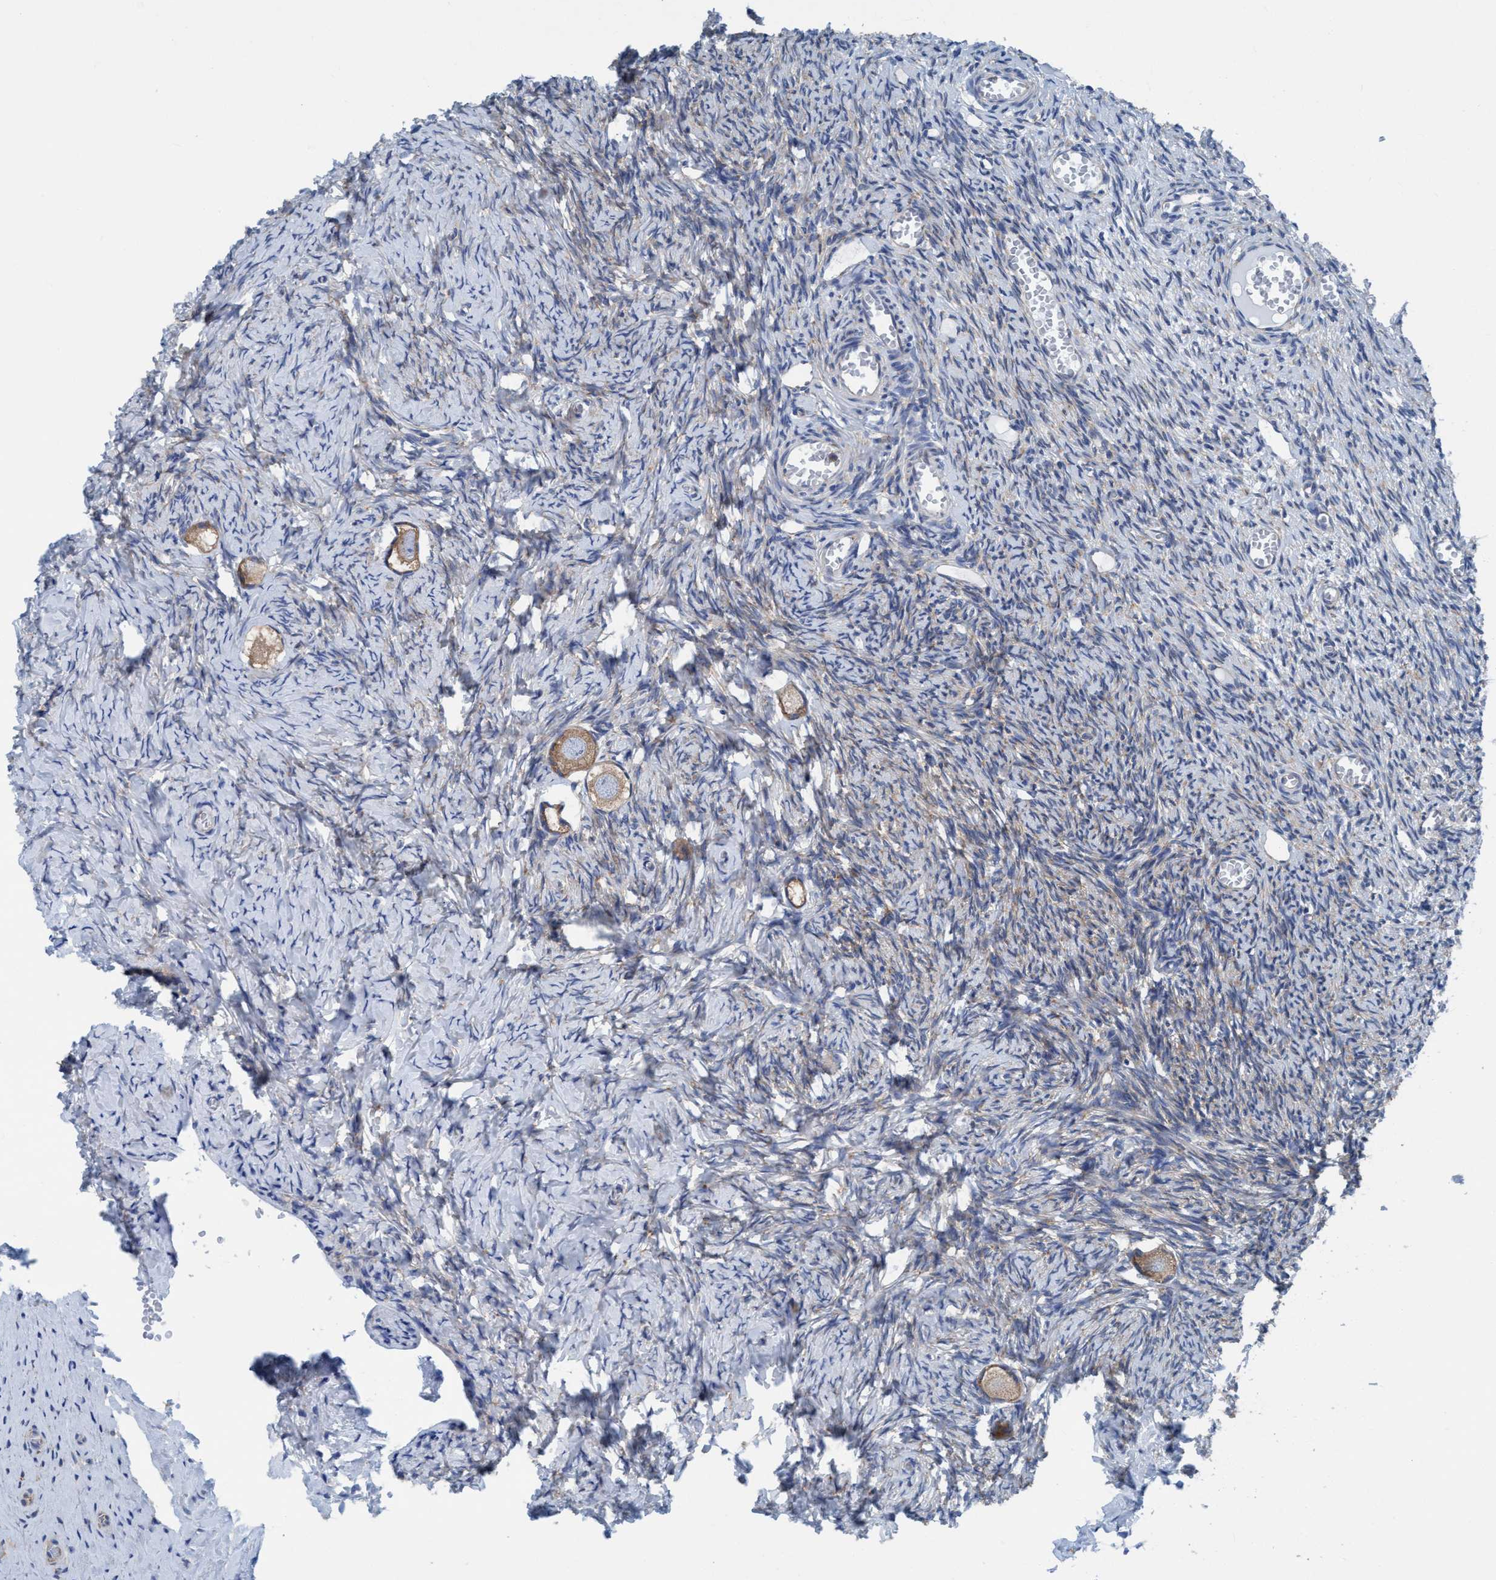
{"staining": {"intensity": "weak", "quantity": ">75%", "location": "cytoplasmic/membranous"}, "tissue": "ovary", "cell_type": "Follicle cells", "image_type": "normal", "snomed": [{"axis": "morphology", "description": "Normal tissue, NOS"}, {"axis": "topography", "description": "Ovary"}], "caption": "The micrograph reveals a brown stain indicating the presence of a protein in the cytoplasmic/membranous of follicle cells in ovary. The staining was performed using DAB (3,3'-diaminobenzidine), with brown indicating positive protein expression. Nuclei are stained blue with hematoxylin.", "gene": "NMT1", "patient": {"sex": "female", "age": 27}}